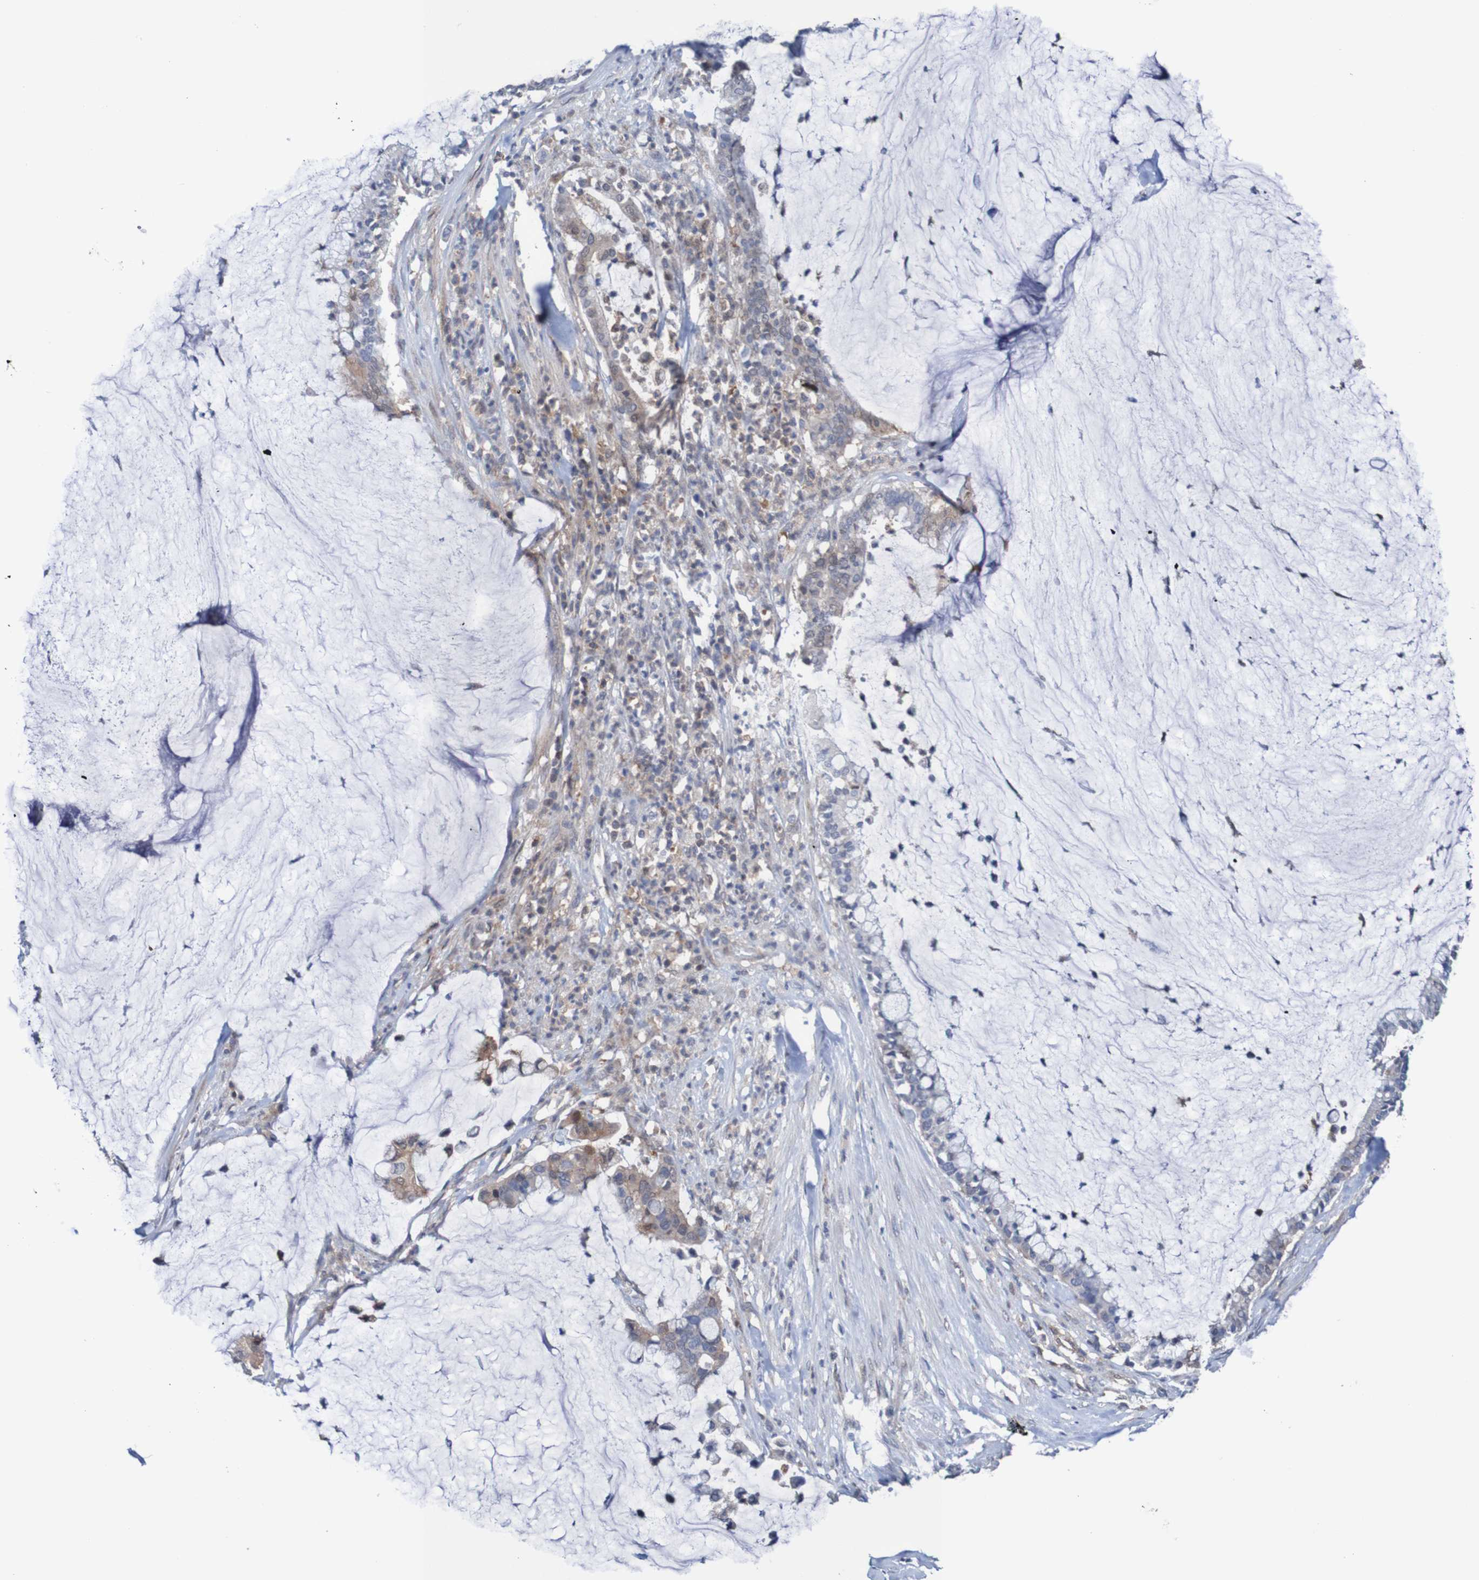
{"staining": {"intensity": "weak", "quantity": "<25%", "location": "cytoplasmic/membranous"}, "tissue": "pancreatic cancer", "cell_type": "Tumor cells", "image_type": "cancer", "snomed": [{"axis": "morphology", "description": "Adenocarcinoma, NOS"}, {"axis": "topography", "description": "Pancreas"}], "caption": "Pancreatic adenocarcinoma was stained to show a protein in brown. There is no significant expression in tumor cells.", "gene": "RIGI", "patient": {"sex": "male", "age": 41}}